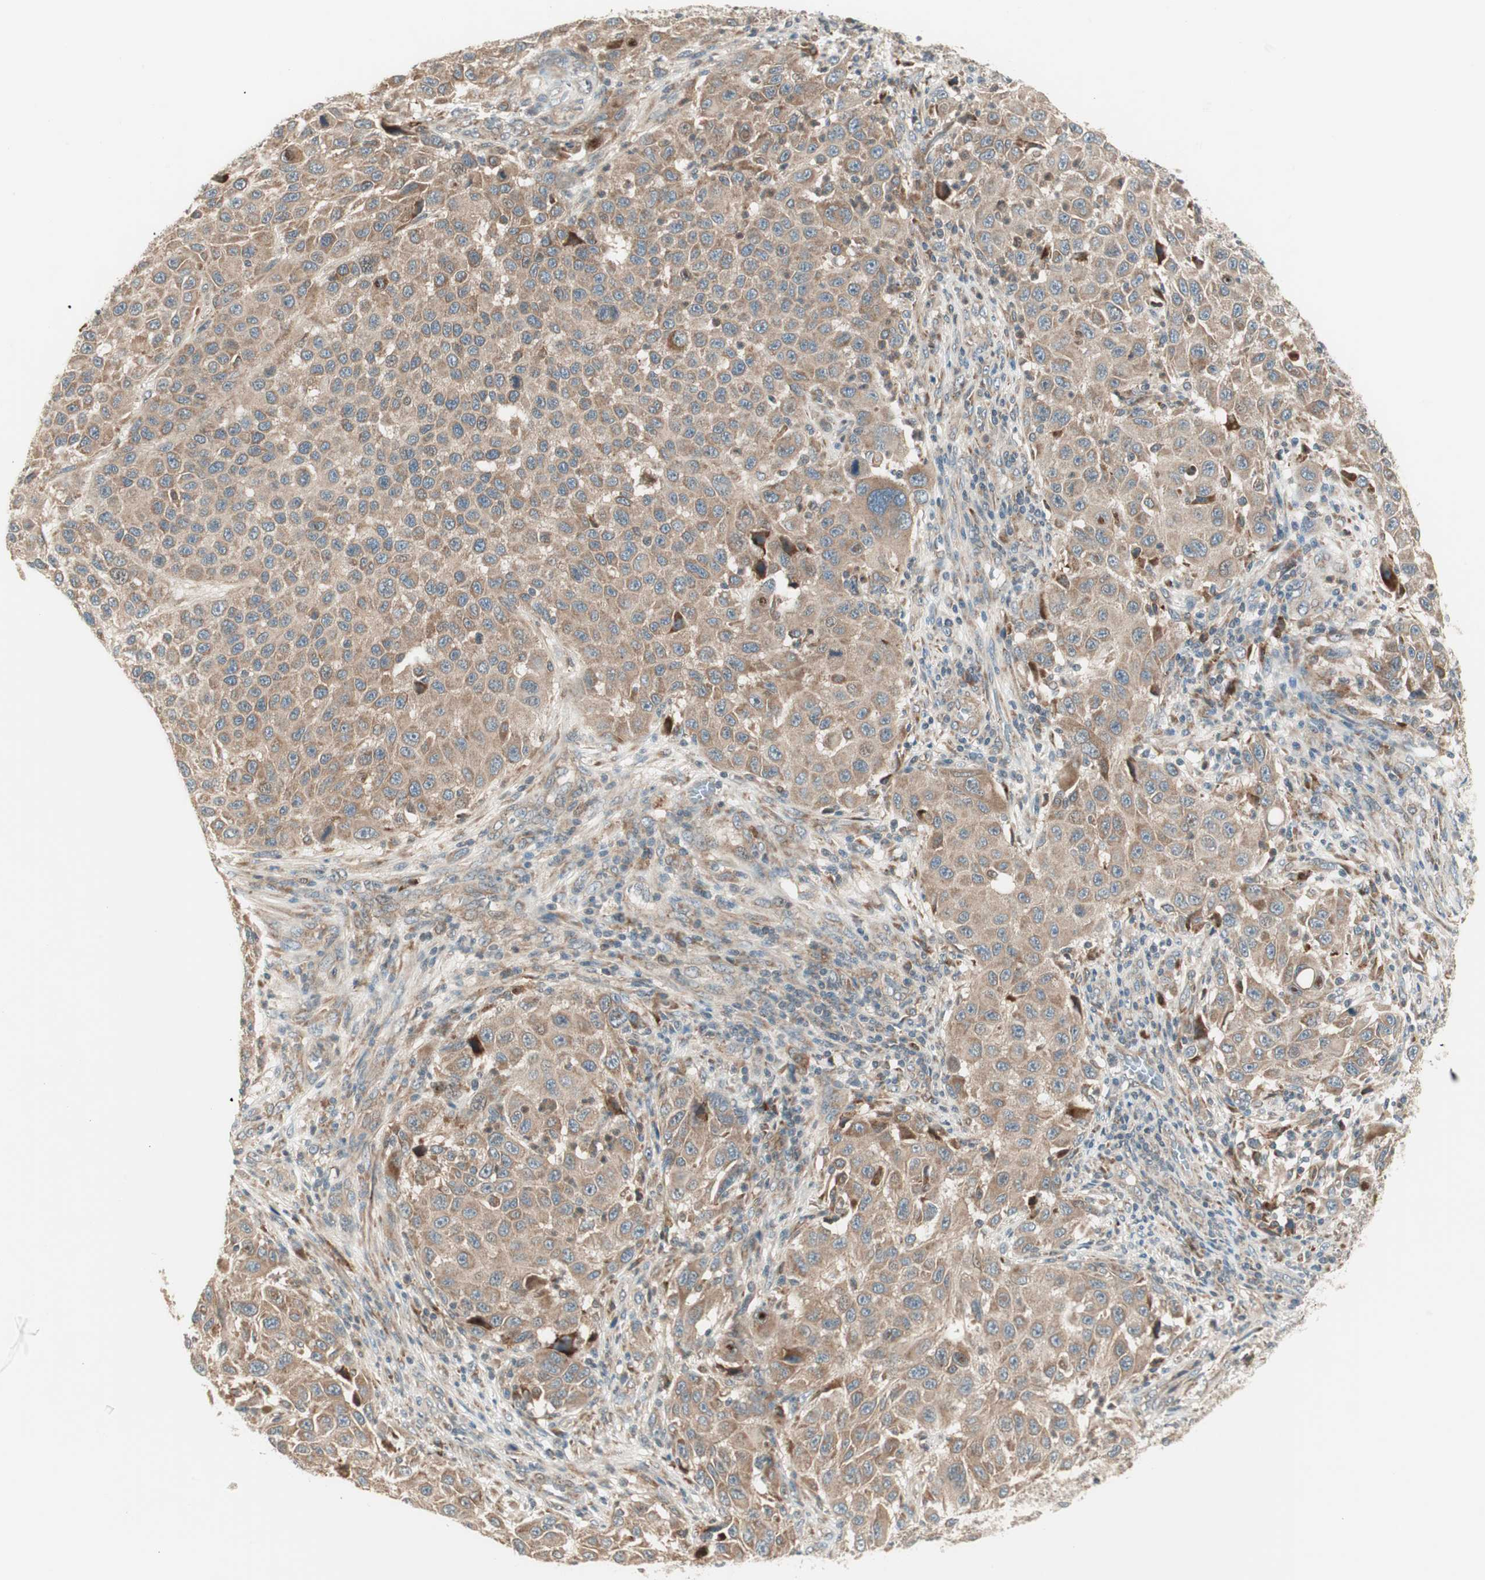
{"staining": {"intensity": "moderate", "quantity": ">75%", "location": "cytoplasmic/membranous"}, "tissue": "melanoma", "cell_type": "Tumor cells", "image_type": "cancer", "snomed": [{"axis": "morphology", "description": "Malignant melanoma, Metastatic site"}, {"axis": "topography", "description": "Lymph node"}], "caption": "Human melanoma stained with a brown dye demonstrates moderate cytoplasmic/membranous positive staining in about >75% of tumor cells.", "gene": "SFRP1", "patient": {"sex": "male", "age": 61}}